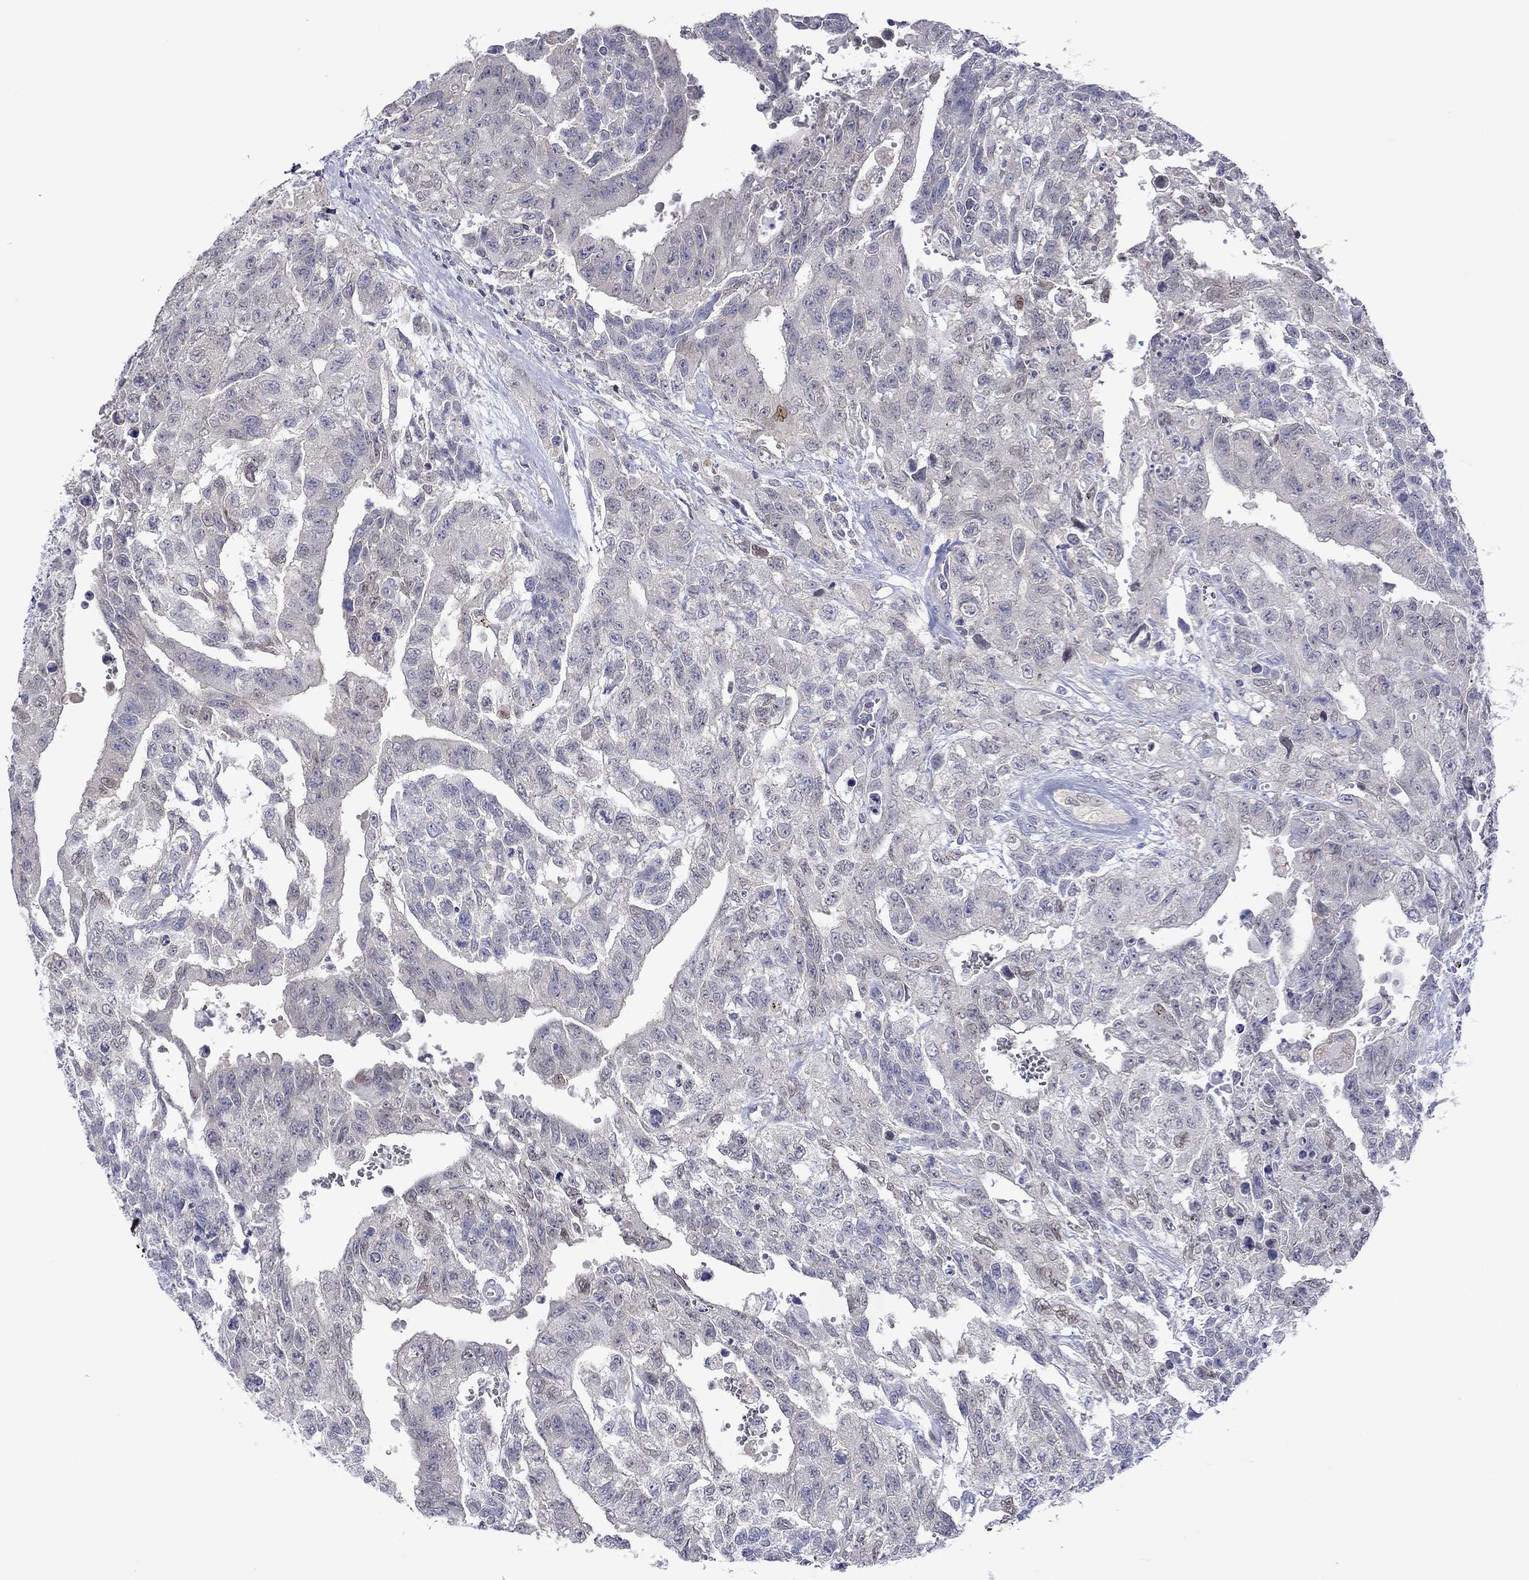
{"staining": {"intensity": "negative", "quantity": "none", "location": "none"}, "tissue": "testis cancer", "cell_type": "Tumor cells", "image_type": "cancer", "snomed": [{"axis": "morphology", "description": "Carcinoma, Embryonal, NOS"}, {"axis": "topography", "description": "Testis"}], "caption": "IHC of human testis embryonal carcinoma demonstrates no staining in tumor cells. (Stains: DAB (3,3'-diaminobenzidine) IHC with hematoxylin counter stain, Microscopy: brightfield microscopy at high magnification).", "gene": "LRFN4", "patient": {"sex": "male", "age": 24}}